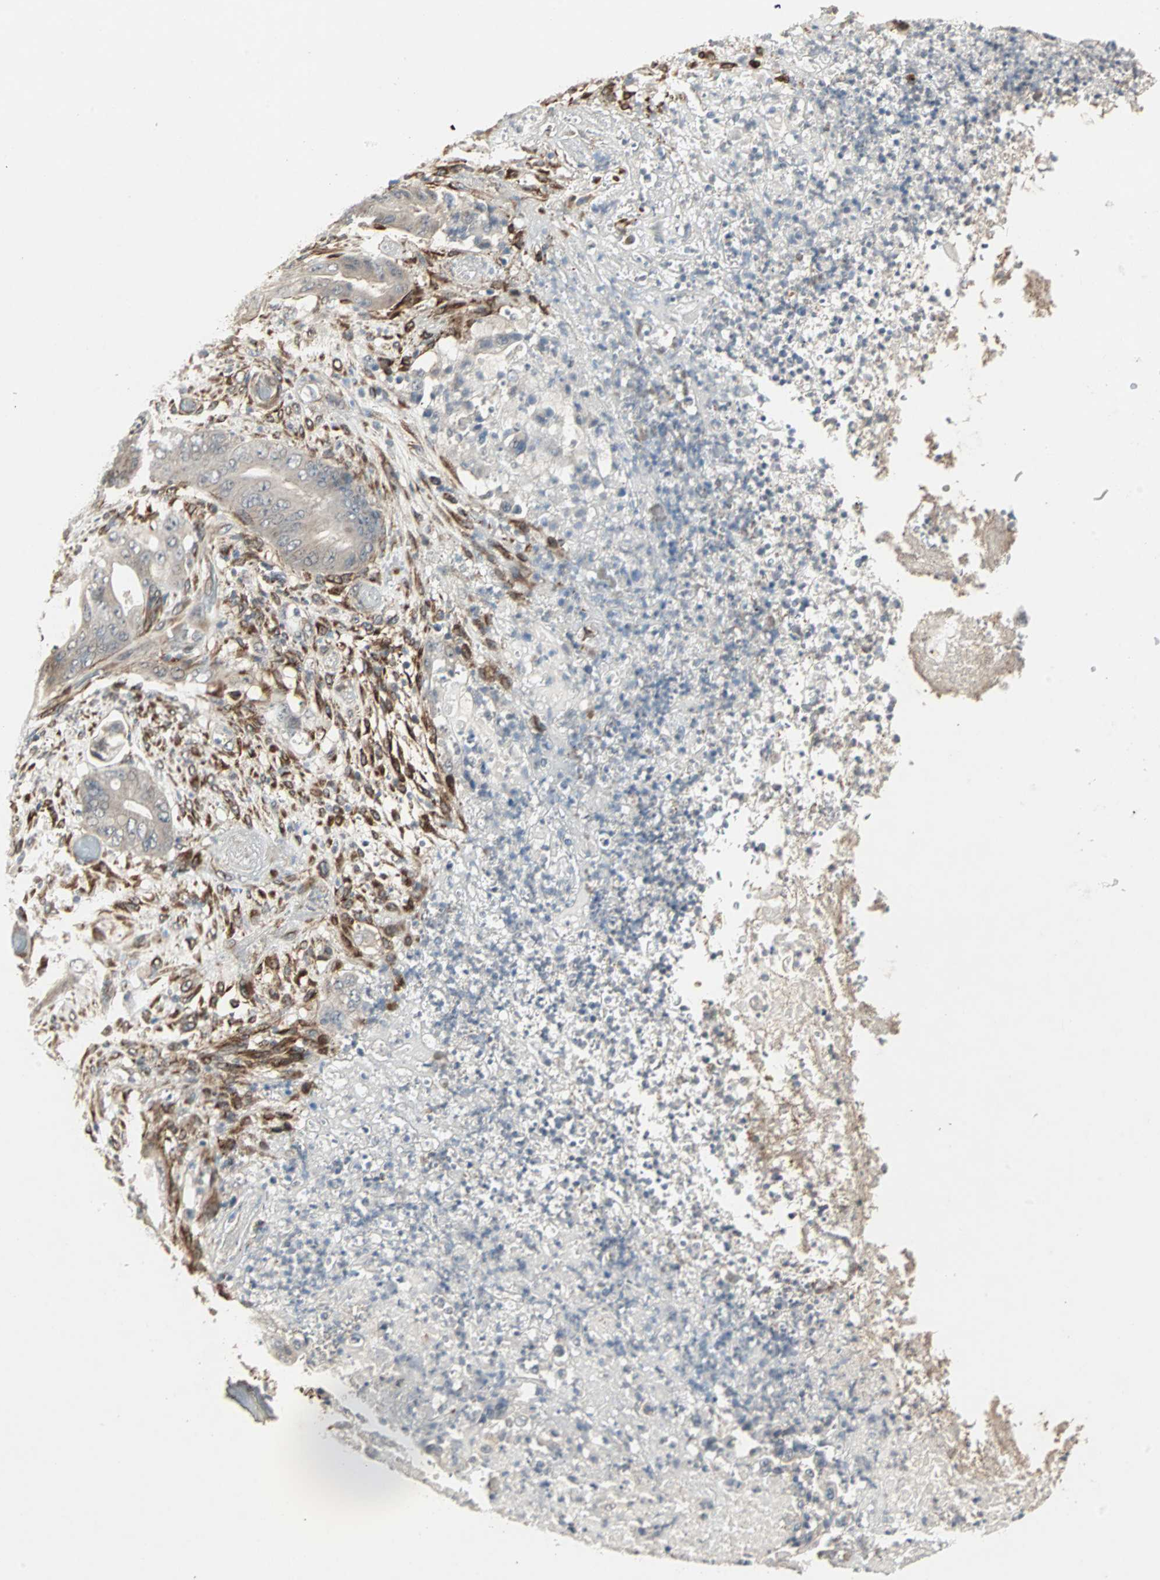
{"staining": {"intensity": "negative", "quantity": "none", "location": "none"}, "tissue": "stomach cancer", "cell_type": "Tumor cells", "image_type": "cancer", "snomed": [{"axis": "morphology", "description": "Adenocarcinoma, NOS"}, {"axis": "topography", "description": "Stomach"}], "caption": "This photomicrograph is of adenocarcinoma (stomach) stained with IHC to label a protein in brown with the nuclei are counter-stained blue. There is no positivity in tumor cells.", "gene": "TRPV4", "patient": {"sex": "female", "age": 73}}